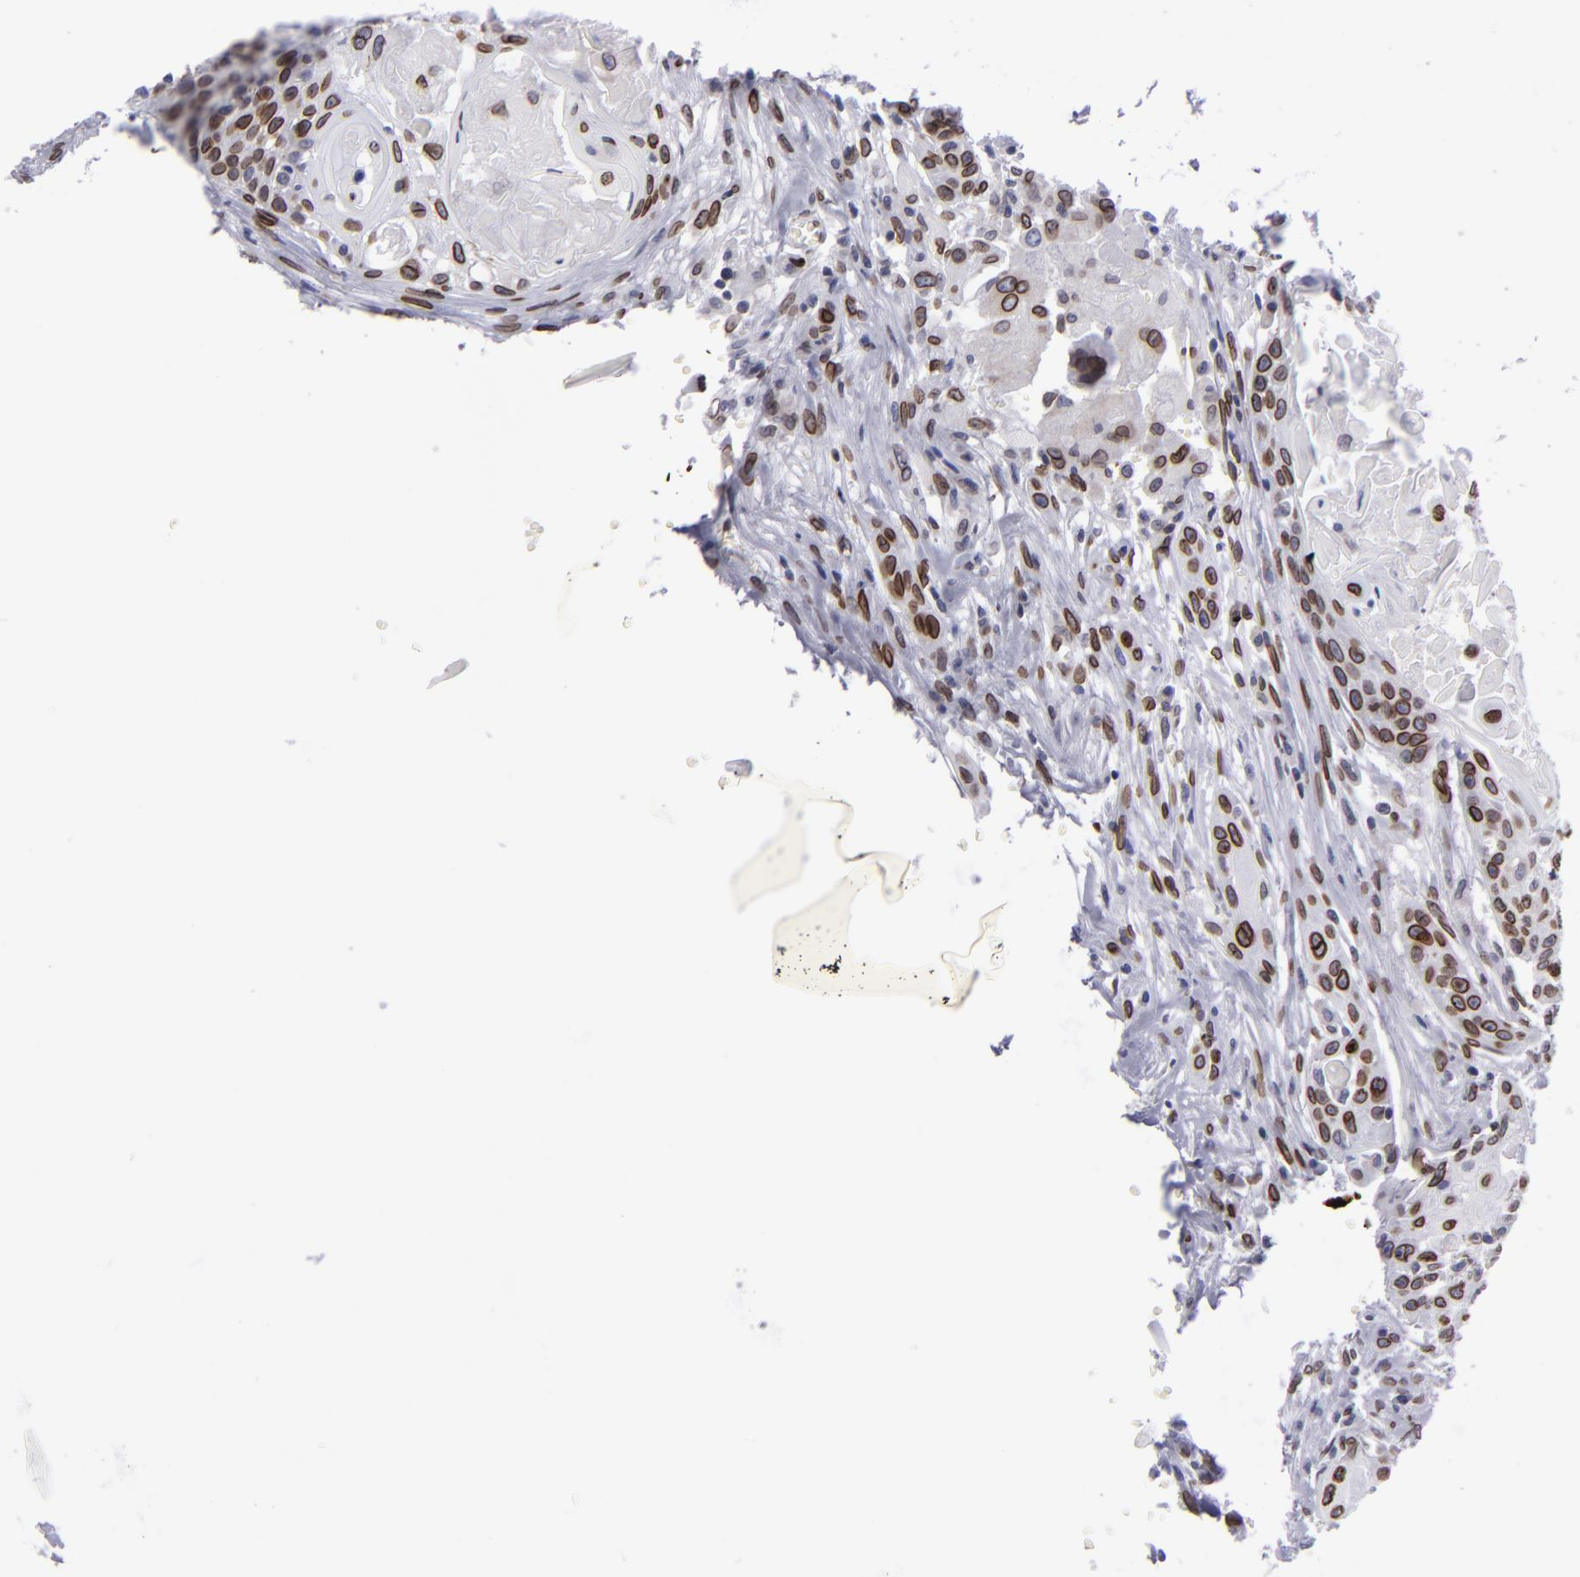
{"staining": {"intensity": "moderate", "quantity": ">75%", "location": "nuclear"}, "tissue": "head and neck cancer", "cell_type": "Tumor cells", "image_type": "cancer", "snomed": [{"axis": "morphology", "description": "Squamous cell carcinoma, NOS"}, {"axis": "morphology", "description": "Squamous cell carcinoma, metastatic, NOS"}, {"axis": "topography", "description": "Lymph node"}, {"axis": "topography", "description": "Salivary gland"}, {"axis": "topography", "description": "Head-Neck"}], "caption": "A brown stain highlights moderate nuclear expression of a protein in head and neck cancer tumor cells.", "gene": "EMD", "patient": {"sex": "female", "age": 74}}